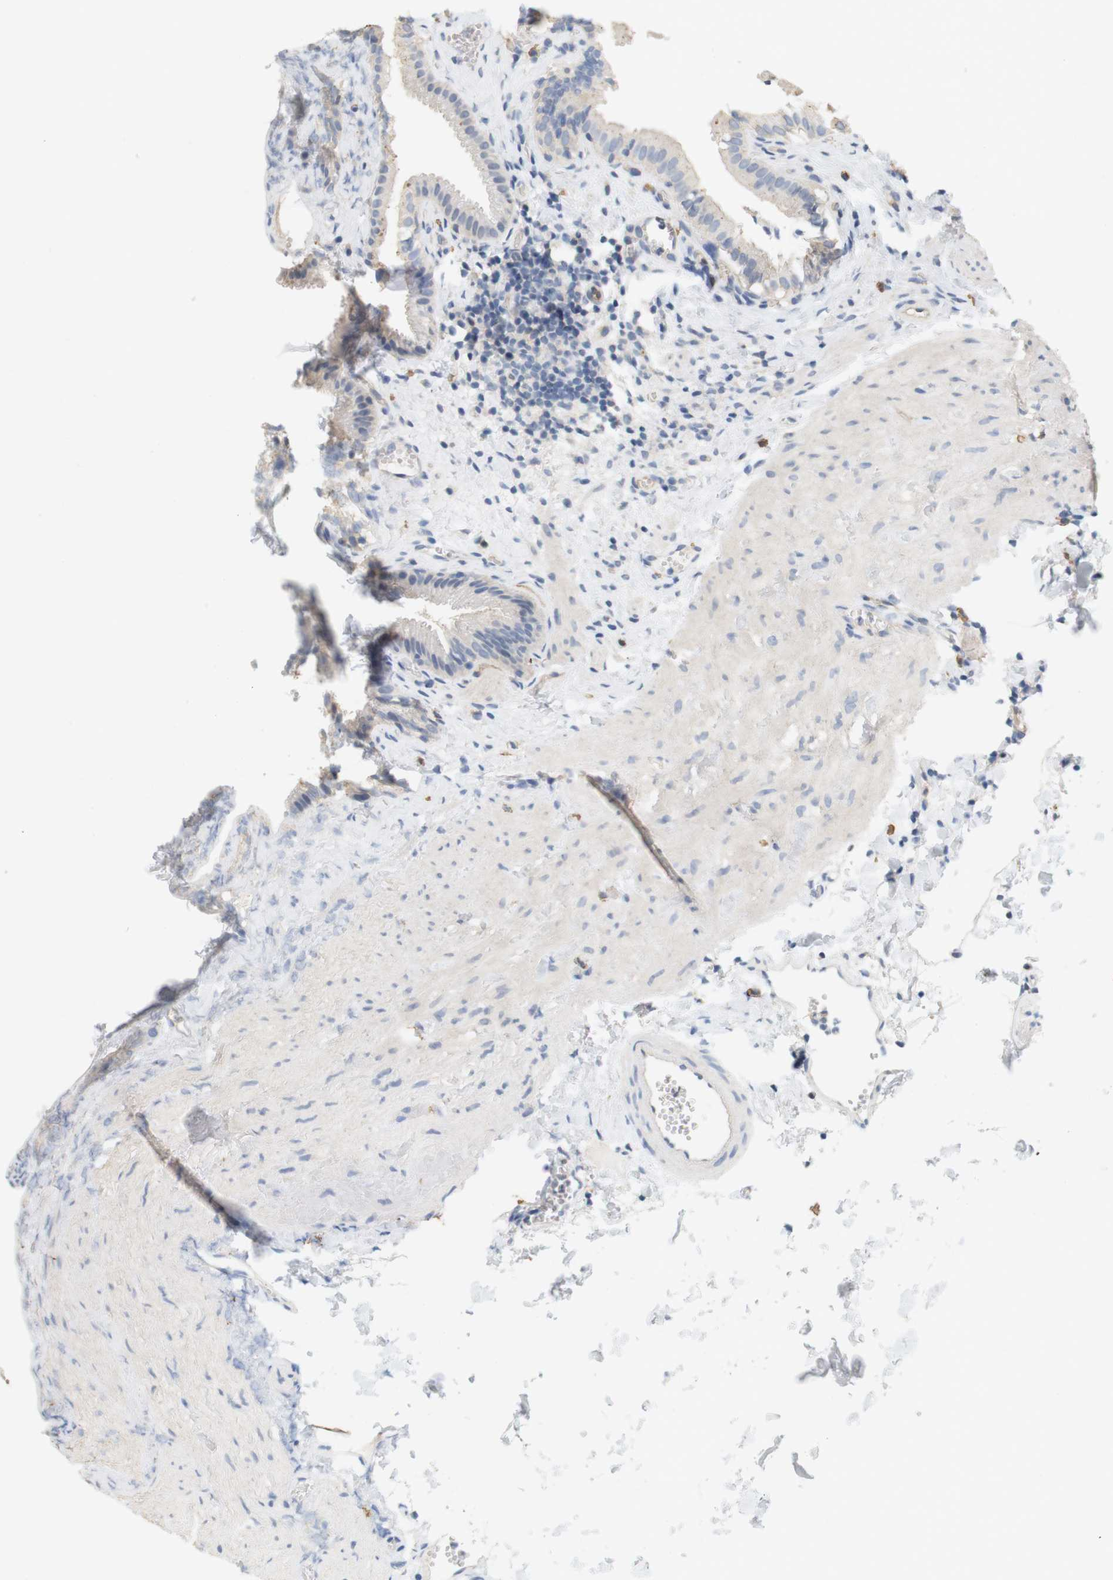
{"staining": {"intensity": "negative", "quantity": "none", "location": "none"}, "tissue": "gallbladder", "cell_type": "Glandular cells", "image_type": "normal", "snomed": [{"axis": "morphology", "description": "Normal tissue, NOS"}, {"axis": "topography", "description": "Gallbladder"}], "caption": "Glandular cells show no significant positivity in normal gallbladder. (Stains: DAB immunohistochemistry (IHC) with hematoxylin counter stain, Microscopy: brightfield microscopy at high magnification).", "gene": "OSR1", "patient": {"sex": "female", "age": 24}}